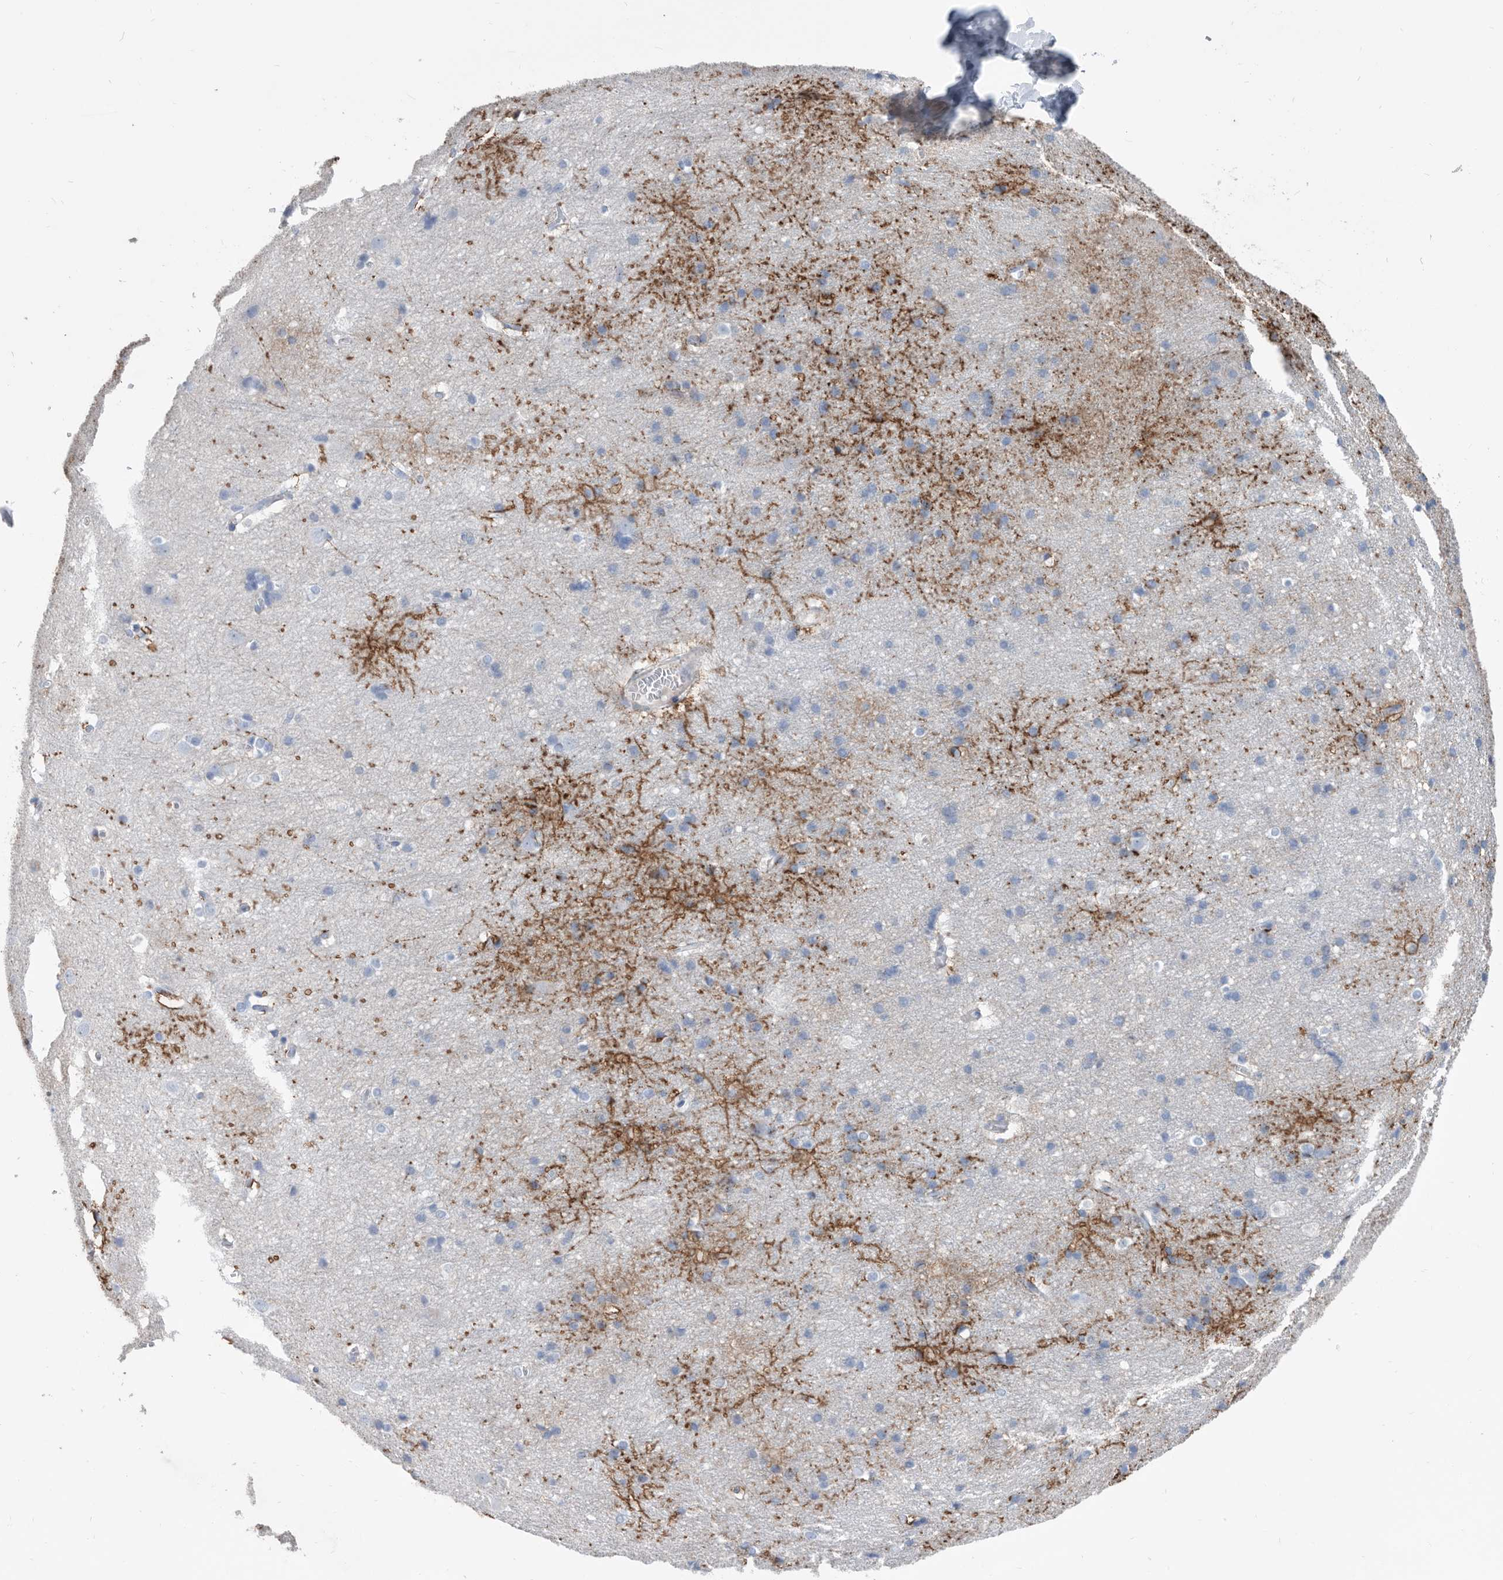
{"staining": {"intensity": "moderate", "quantity": ">75%", "location": "cytoplasmic/membranous"}, "tissue": "cerebral cortex", "cell_type": "Endothelial cells", "image_type": "normal", "snomed": [{"axis": "morphology", "description": "Normal tissue, NOS"}, {"axis": "topography", "description": "Cerebral cortex"}], "caption": "About >75% of endothelial cells in normal cerebral cortex reveal moderate cytoplasmic/membranous protein positivity as visualized by brown immunohistochemical staining.", "gene": "MS4A4A", "patient": {"sex": "male", "age": 54}}